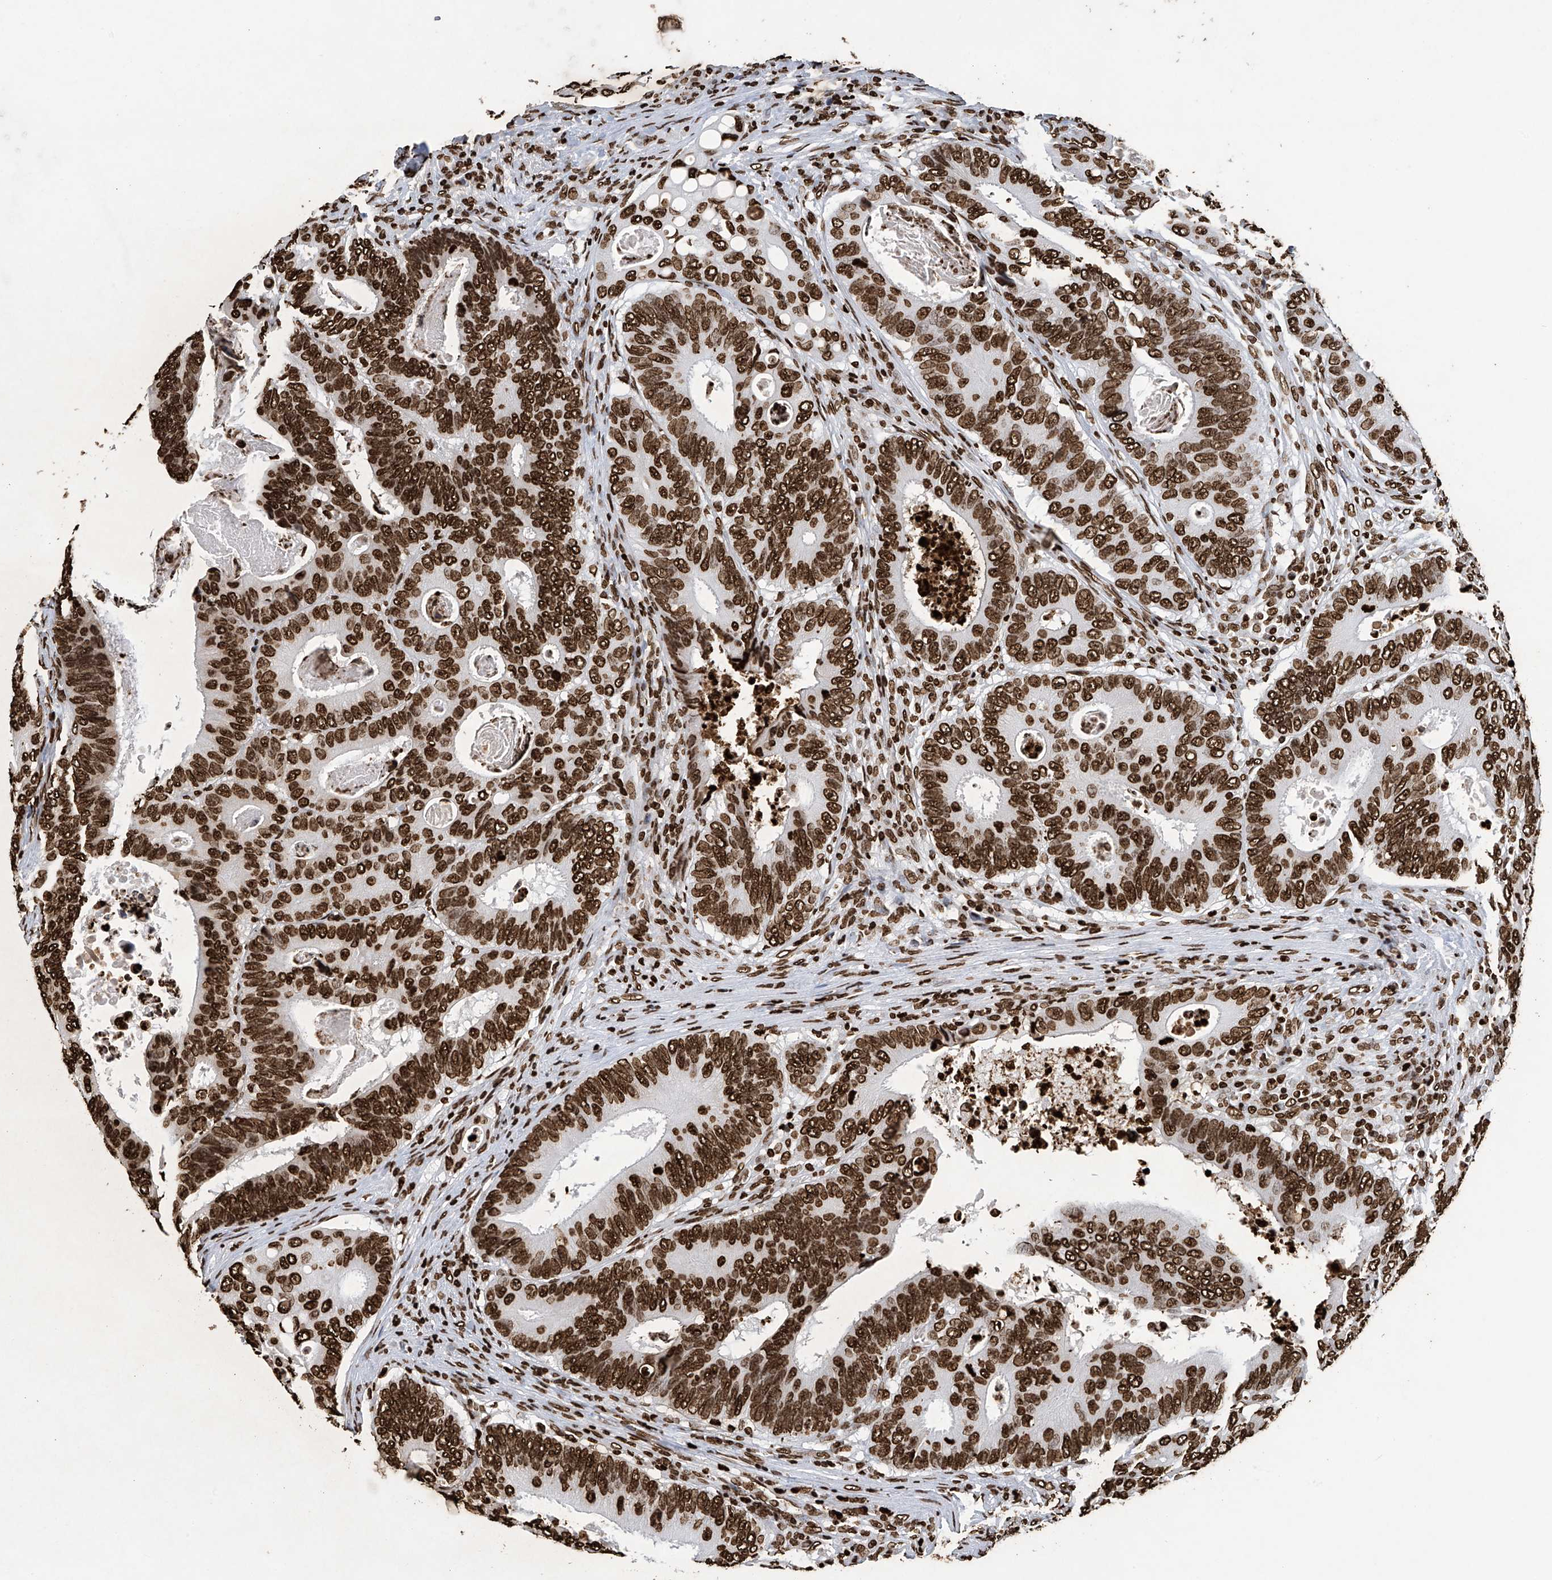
{"staining": {"intensity": "strong", "quantity": ">75%", "location": "nuclear"}, "tissue": "colorectal cancer", "cell_type": "Tumor cells", "image_type": "cancer", "snomed": [{"axis": "morphology", "description": "Inflammation, NOS"}, {"axis": "morphology", "description": "Adenocarcinoma, NOS"}, {"axis": "topography", "description": "Colon"}], "caption": "About >75% of tumor cells in colorectal cancer (adenocarcinoma) exhibit strong nuclear protein positivity as visualized by brown immunohistochemical staining.", "gene": "H3-3A", "patient": {"sex": "male", "age": 72}}